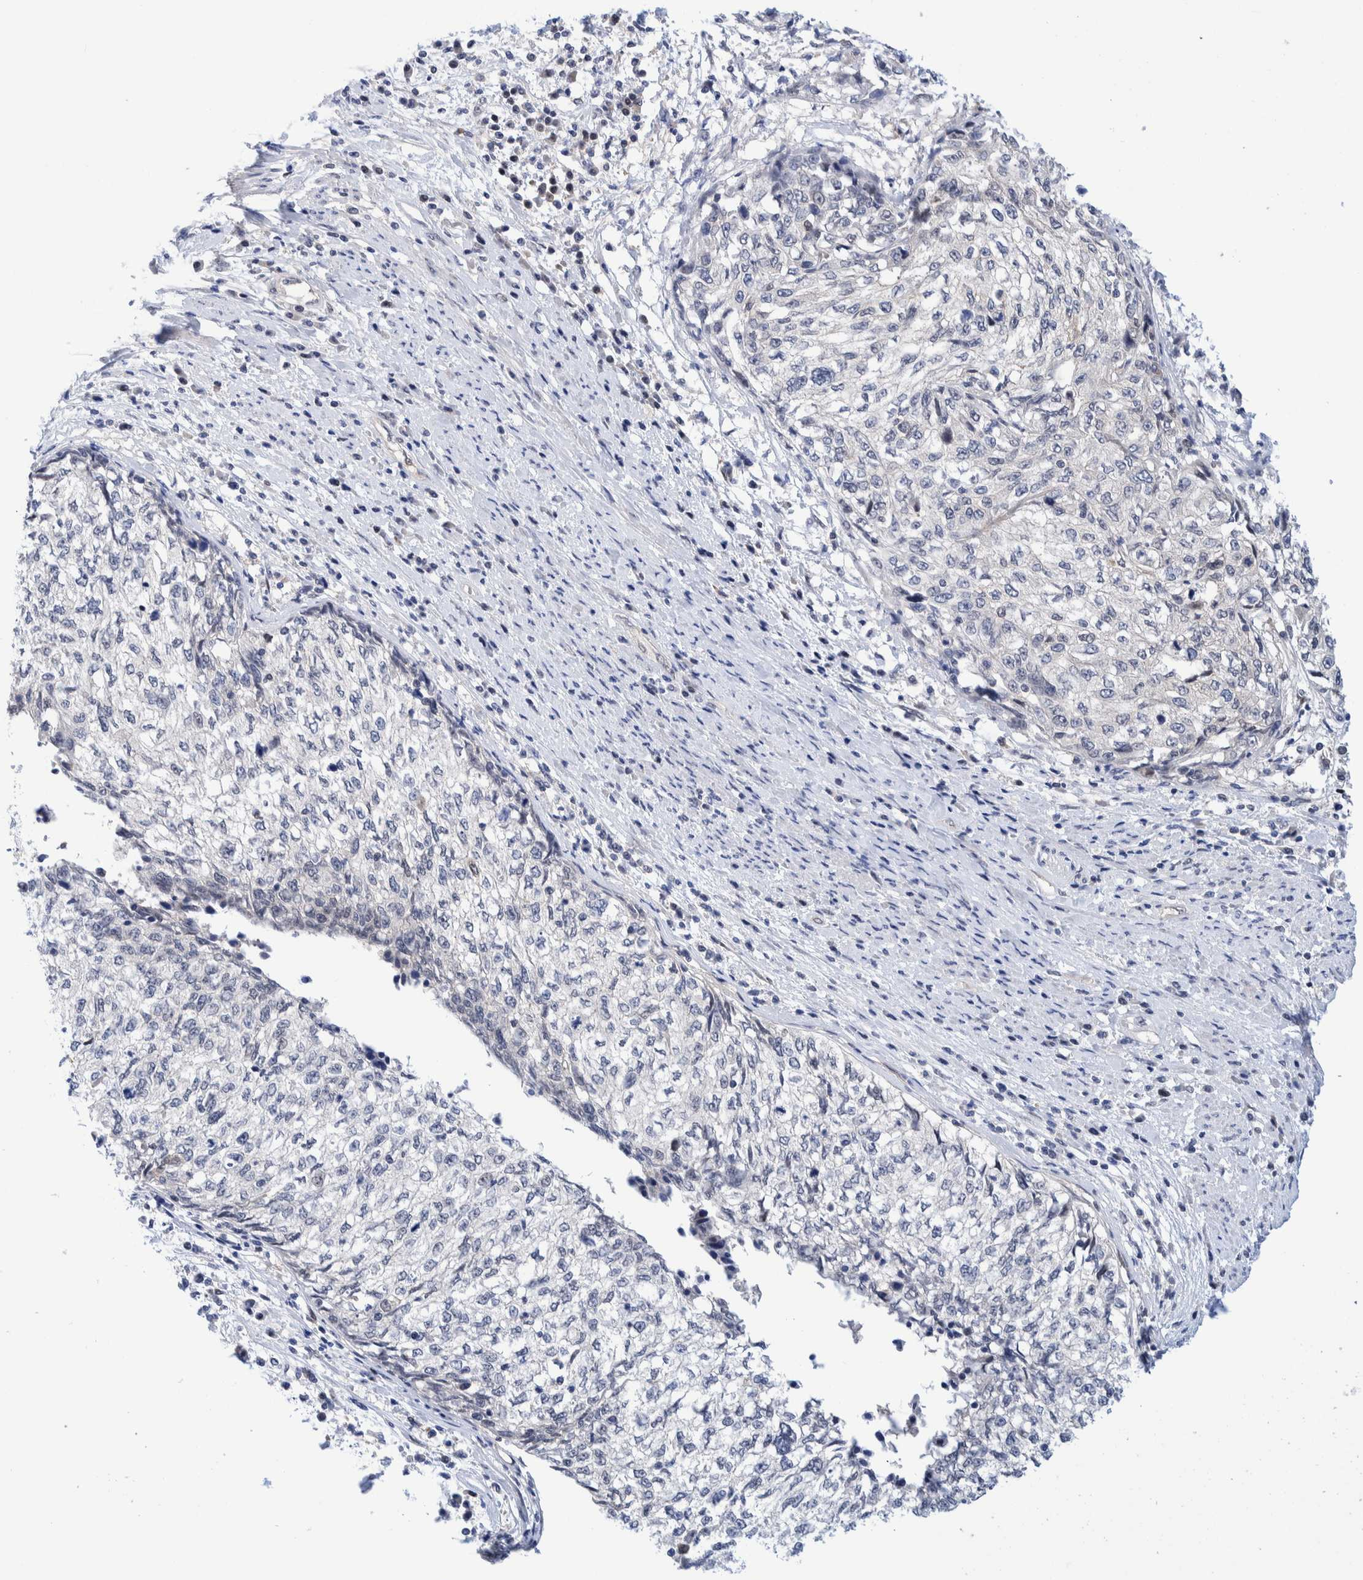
{"staining": {"intensity": "negative", "quantity": "none", "location": "none"}, "tissue": "cervical cancer", "cell_type": "Tumor cells", "image_type": "cancer", "snomed": [{"axis": "morphology", "description": "Squamous cell carcinoma, NOS"}, {"axis": "topography", "description": "Cervix"}], "caption": "An image of cervical squamous cell carcinoma stained for a protein exhibits no brown staining in tumor cells. (Stains: DAB (3,3'-diaminobenzidine) immunohistochemistry with hematoxylin counter stain, Microscopy: brightfield microscopy at high magnification).", "gene": "PFAS", "patient": {"sex": "female", "age": 57}}